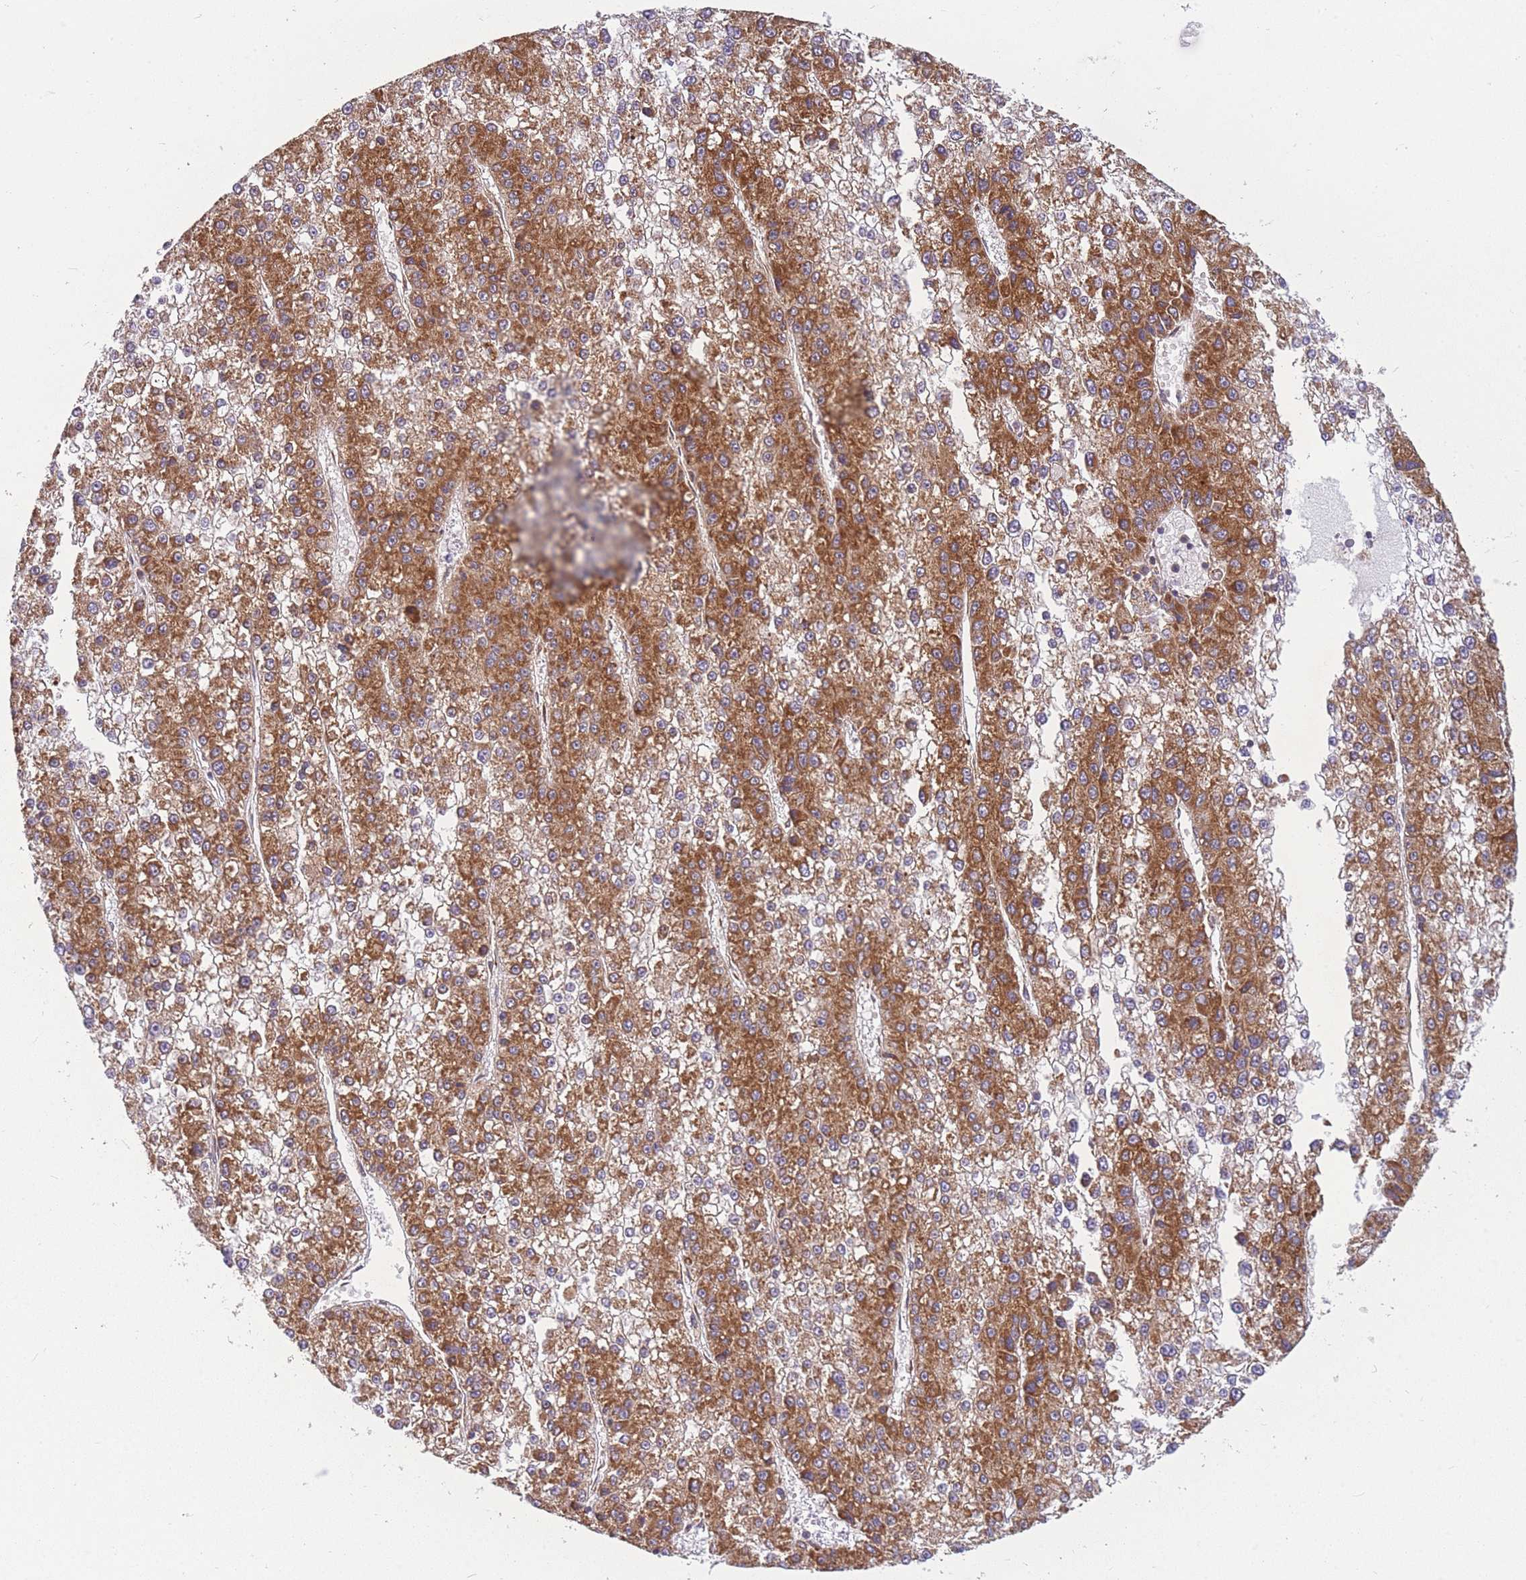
{"staining": {"intensity": "moderate", "quantity": ">75%", "location": "cytoplasmic/membranous"}, "tissue": "liver cancer", "cell_type": "Tumor cells", "image_type": "cancer", "snomed": [{"axis": "morphology", "description": "Carcinoma, Hepatocellular, NOS"}, {"axis": "topography", "description": "Liver"}], "caption": "Immunohistochemistry image of neoplastic tissue: hepatocellular carcinoma (liver) stained using immunohistochemistry demonstrates medium levels of moderate protein expression localized specifically in the cytoplasmic/membranous of tumor cells, appearing as a cytoplasmic/membranous brown color.", "gene": "MRPL23", "patient": {"sex": "female", "age": 73}}